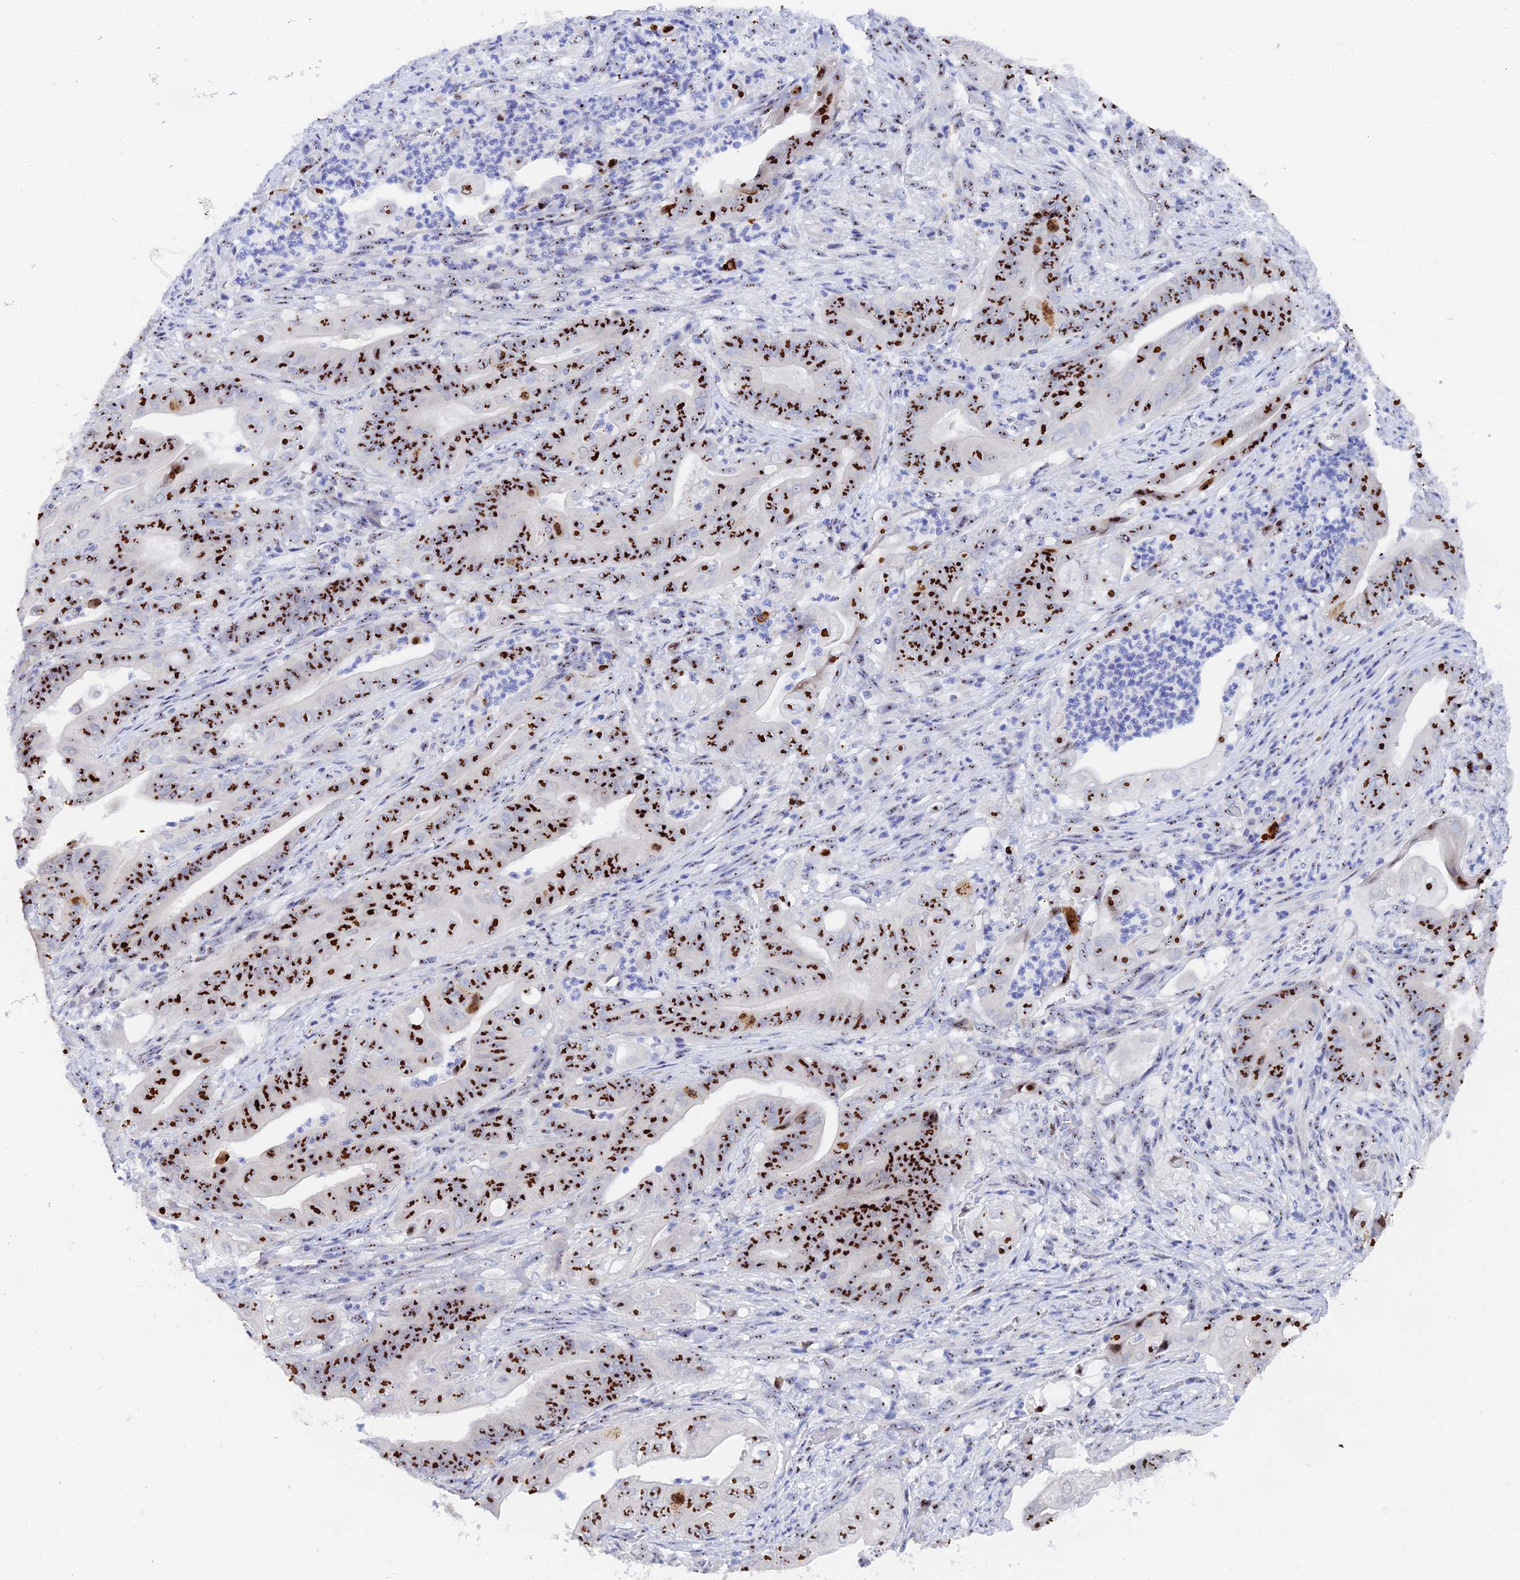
{"staining": {"intensity": "strong", "quantity": ">75%", "location": "nuclear"}, "tissue": "stomach cancer", "cell_type": "Tumor cells", "image_type": "cancer", "snomed": [{"axis": "morphology", "description": "Adenocarcinoma, NOS"}, {"axis": "topography", "description": "Stomach"}], "caption": "Immunohistochemistry of stomach adenocarcinoma exhibits high levels of strong nuclear expression in approximately >75% of tumor cells.", "gene": "RSL1D1", "patient": {"sex": "female", "age": 73}}